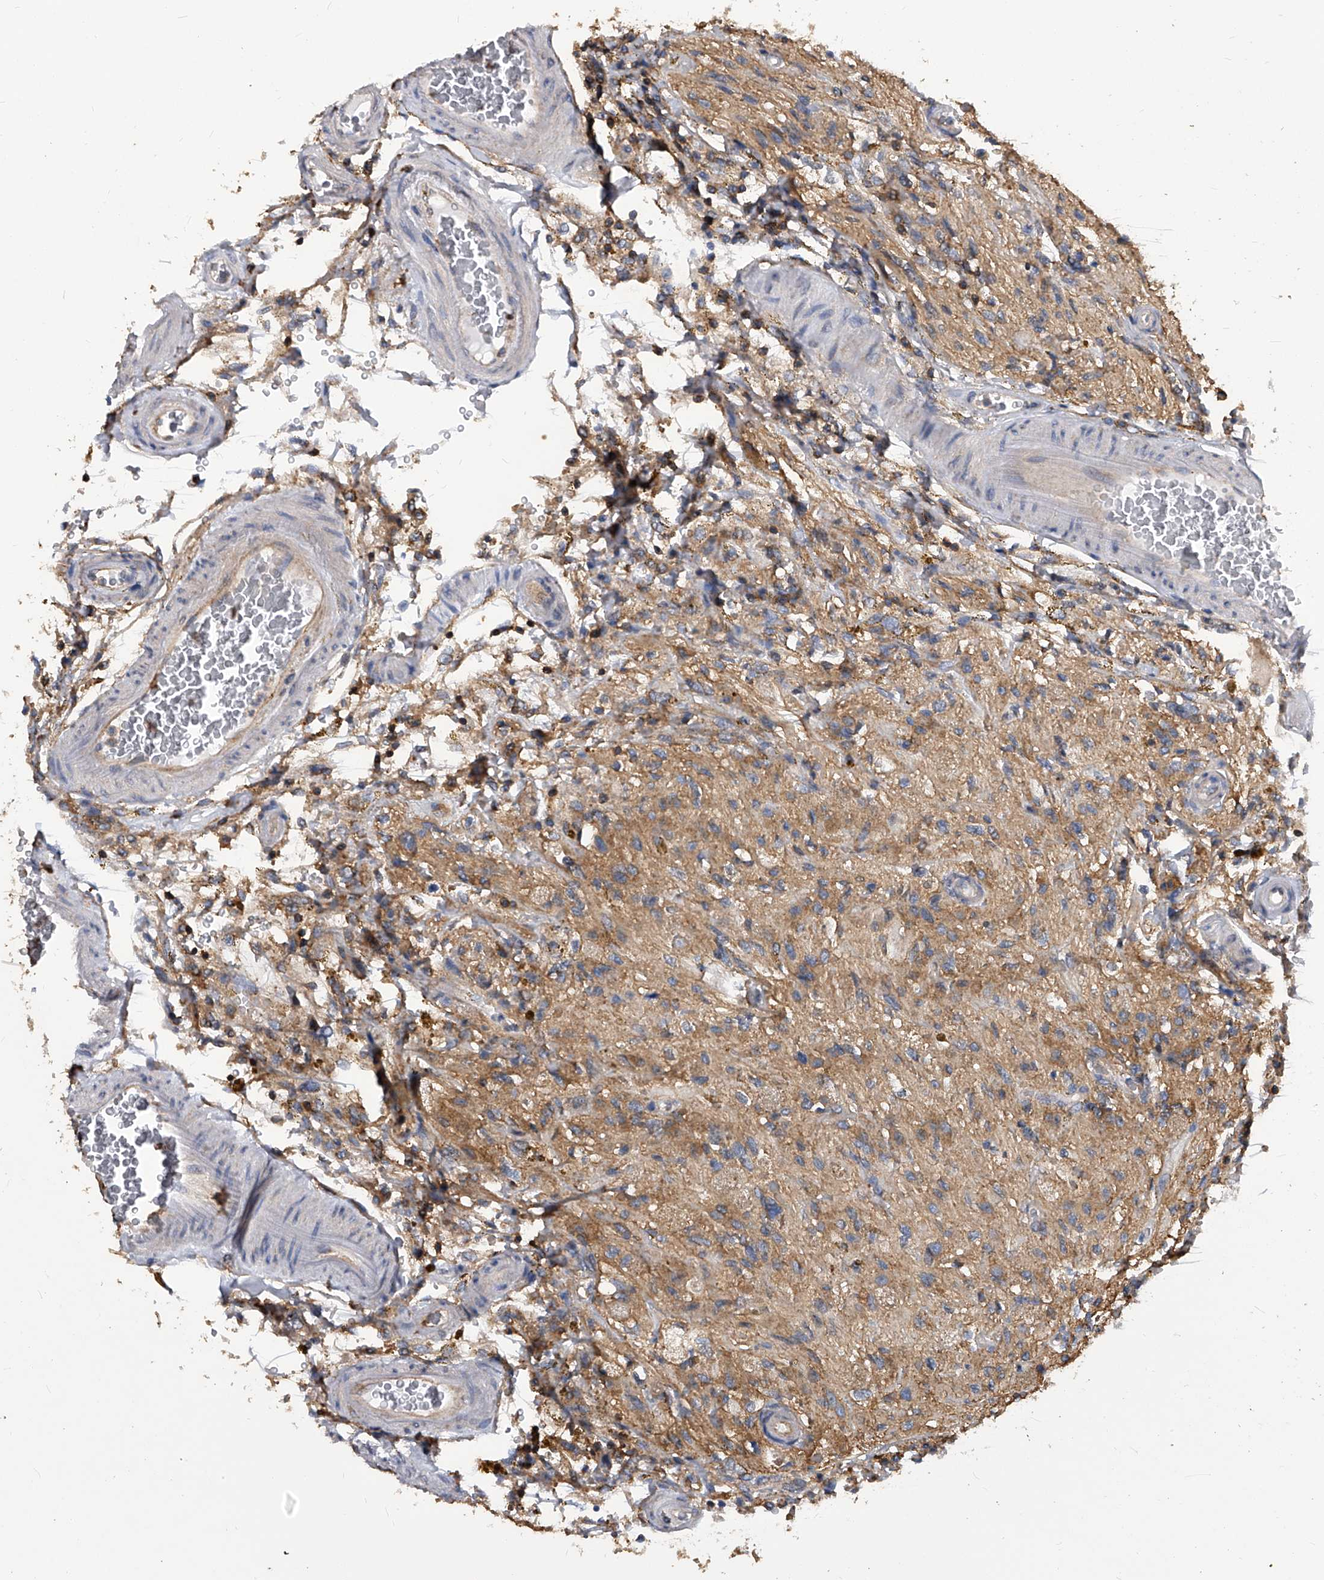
{"staining": {"intensity": "negative", "quantity": "none", "location": "none"}, "tissue": "glioma", "cell_type": "Tumor cells", "image_type": "cancer", "snomed": [{"axis": "morphology", "description": "Glioma, malignant, High grade"}, {"axis": "topography", "description": "Brain"}], "caption": "An IHC photomicrograph of glioma is shown. There is no staining in tumor cells of glioma. (Stains: DAB (3,3'-diaminobenzidine) immunohistochemistry (IHC) with hematoxylin counter stain, Microscopy: brightfield microscopy at high magnification).", "gene": "ATG5", "patient": {"sex": "male", "age": 33}}